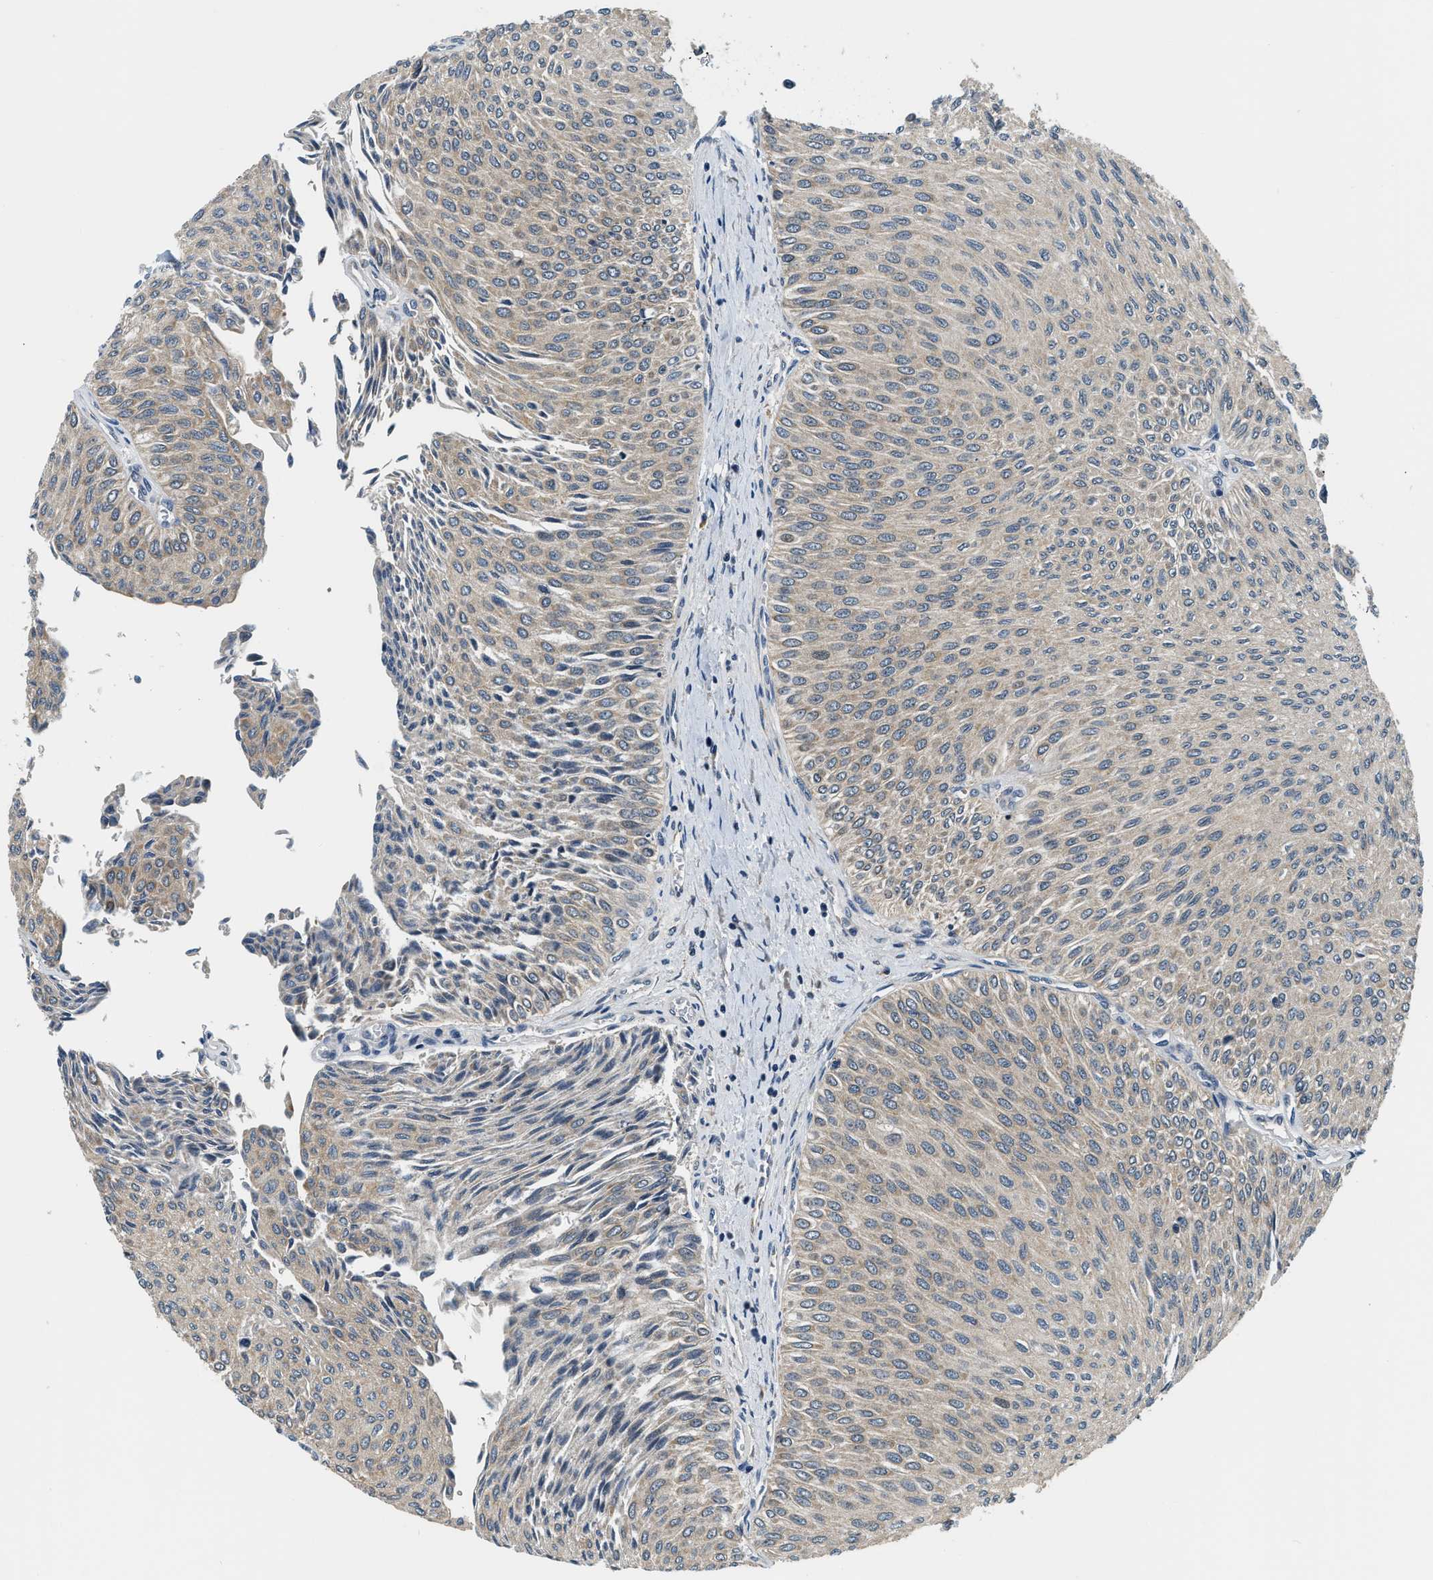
{"staining": {"intensity": "negative", "quantity": "none", "location": "none"}, "tissue": "urothelial cancer", "cell_type": "Tumor cells", "image_type": "cancer", "snomed": [{"axis": "morphology", "description": "Urothelial carcinoma, Low grade"}, {"axis": "topography", "description": "Urinary bladder"}], "caption": "Image shows no significant protein staining in tumor cells of urothelial cancer.", "gene": "YAE1", "patient": {"sex": "male", "age": 78}}